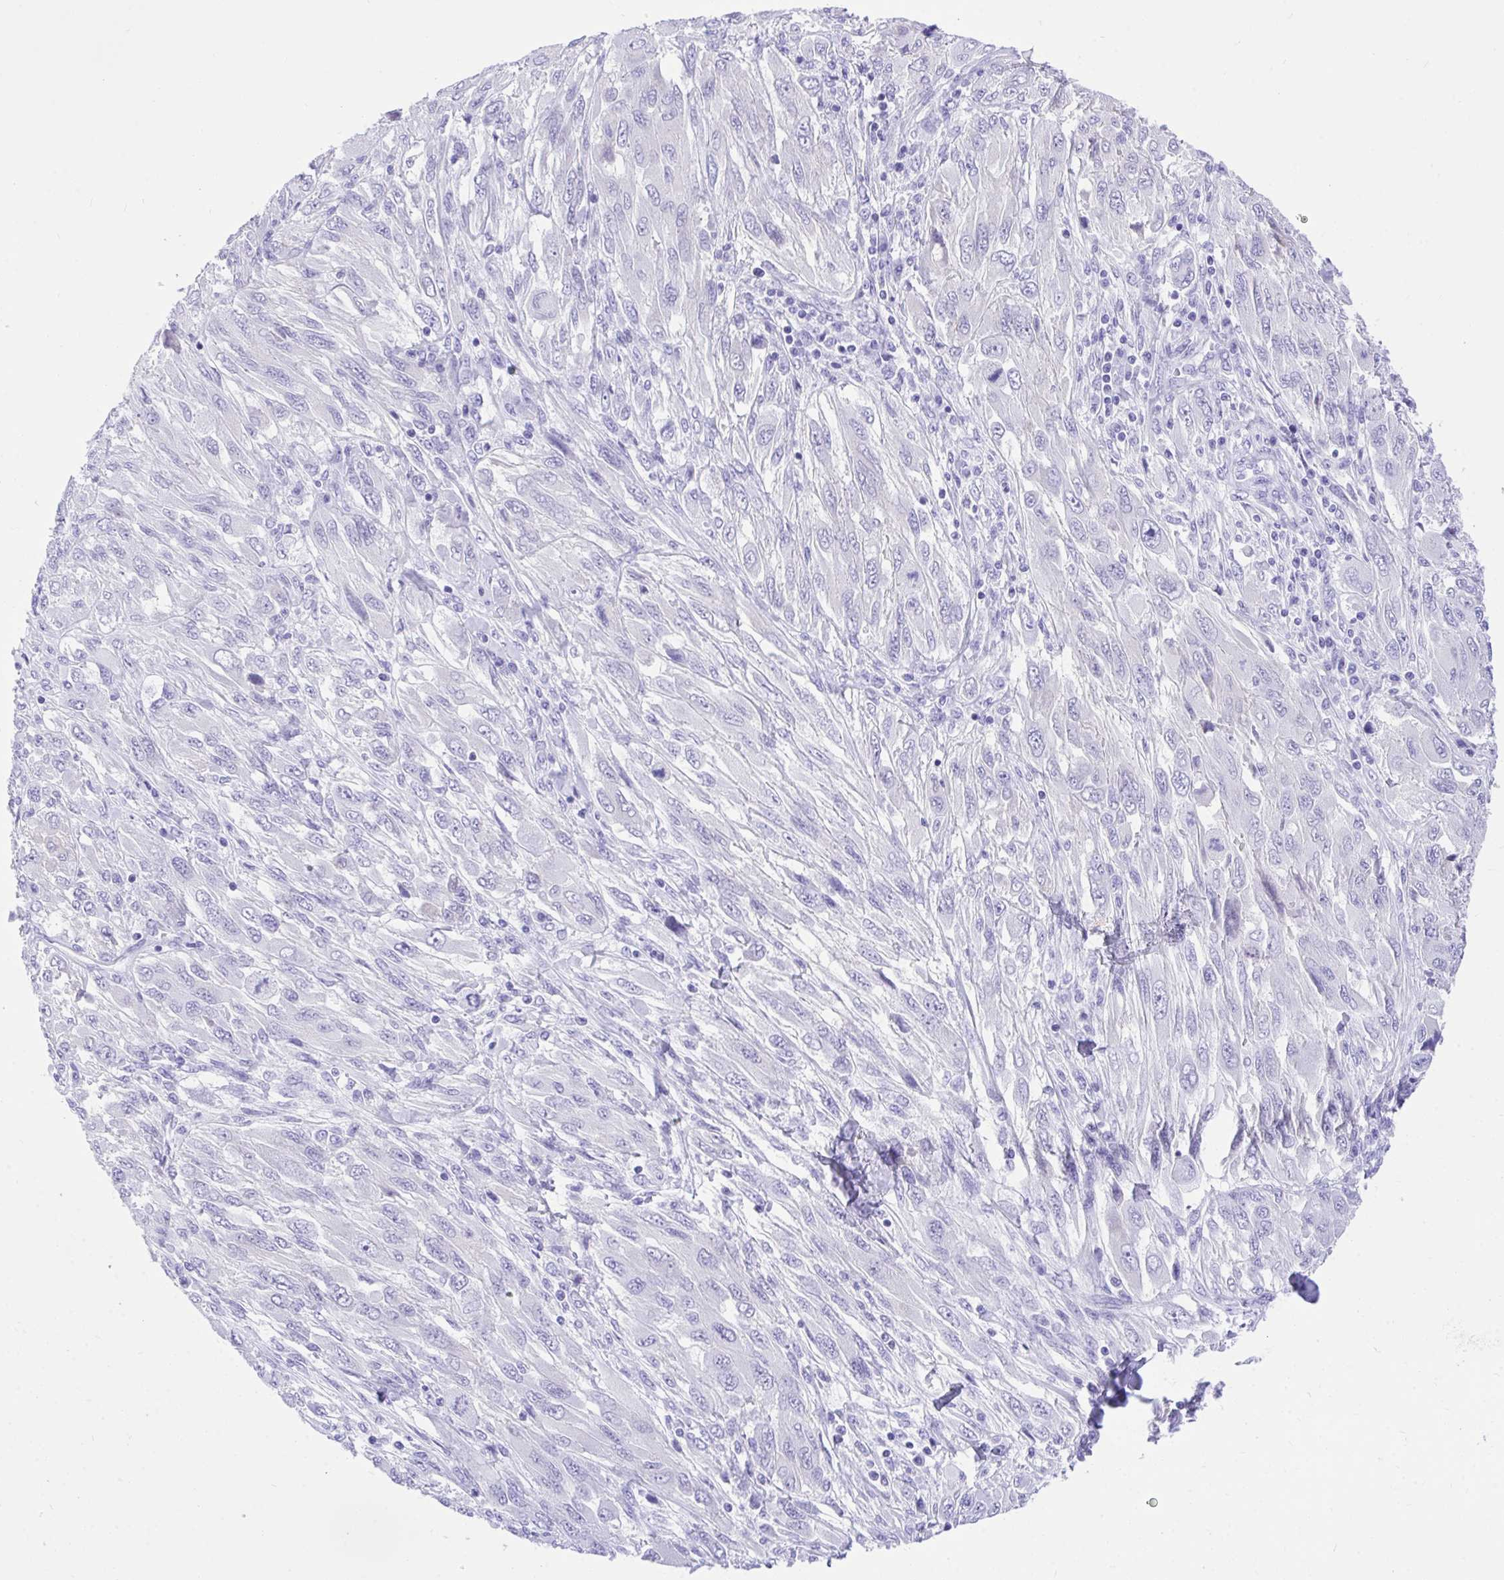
{"staining": {"intensity": "negative", "quantity": "none", "location": "none"}, "tissue": "melanoma", "cell_type": "Tumor cells", "image_type": "cancer", "snomed": [{"axis": "morphology", "description": "Malignant melanoma, NOS"}, {"axis": "topography", "description": "Skin"}], "caption": "Photomicrograph shows no significant protein expression in tumor cells of malignant melanoma. The staining was performed using DAB to visualize the protein expression in brown, while the nuclei were stained in blue with hematoxylin (Magnification: 20x).", "gene": "KCNN4", "patient": {"sex": "female", "age": 91}}